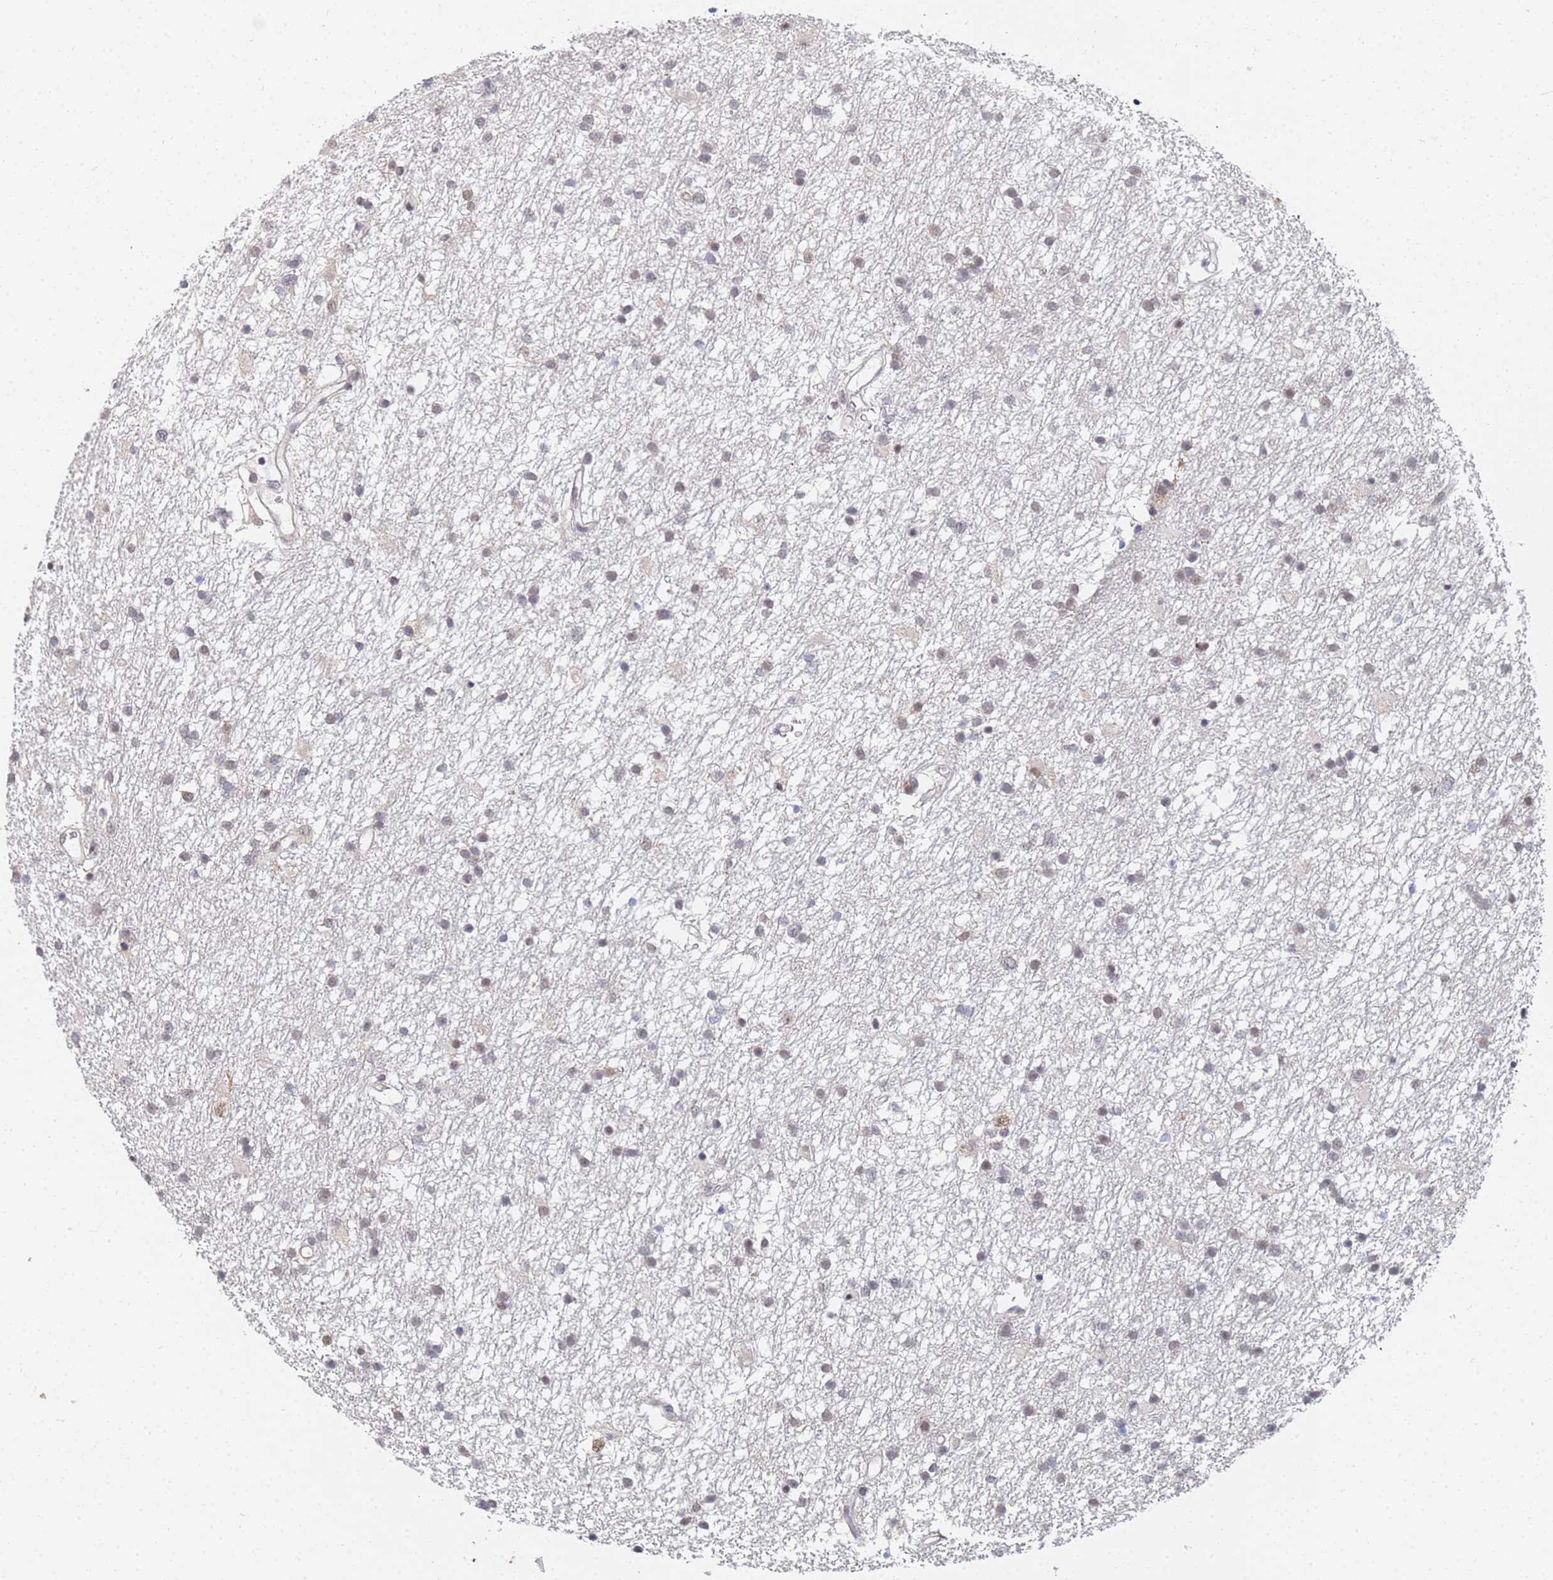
{"staining": {"intensity": "weak", "quantity": "<25%", "location": "nuclear"}, "tissue": "glioma", "cell_type": "Tumor cells", "image_type": "cancer", "snomed": [{"axis": "morphology", "description": "Glioma, malignant, High grade"}, {"axis": "topography", "description": "Brain"}], "caption": "This image is of glioma stained with IHC to label a protein in brown with the nuclei are counter-stained blue. There is no expression in tumor cells.", "gene": "MTCL1", "patient": {"sex": "male", "age": 77}}